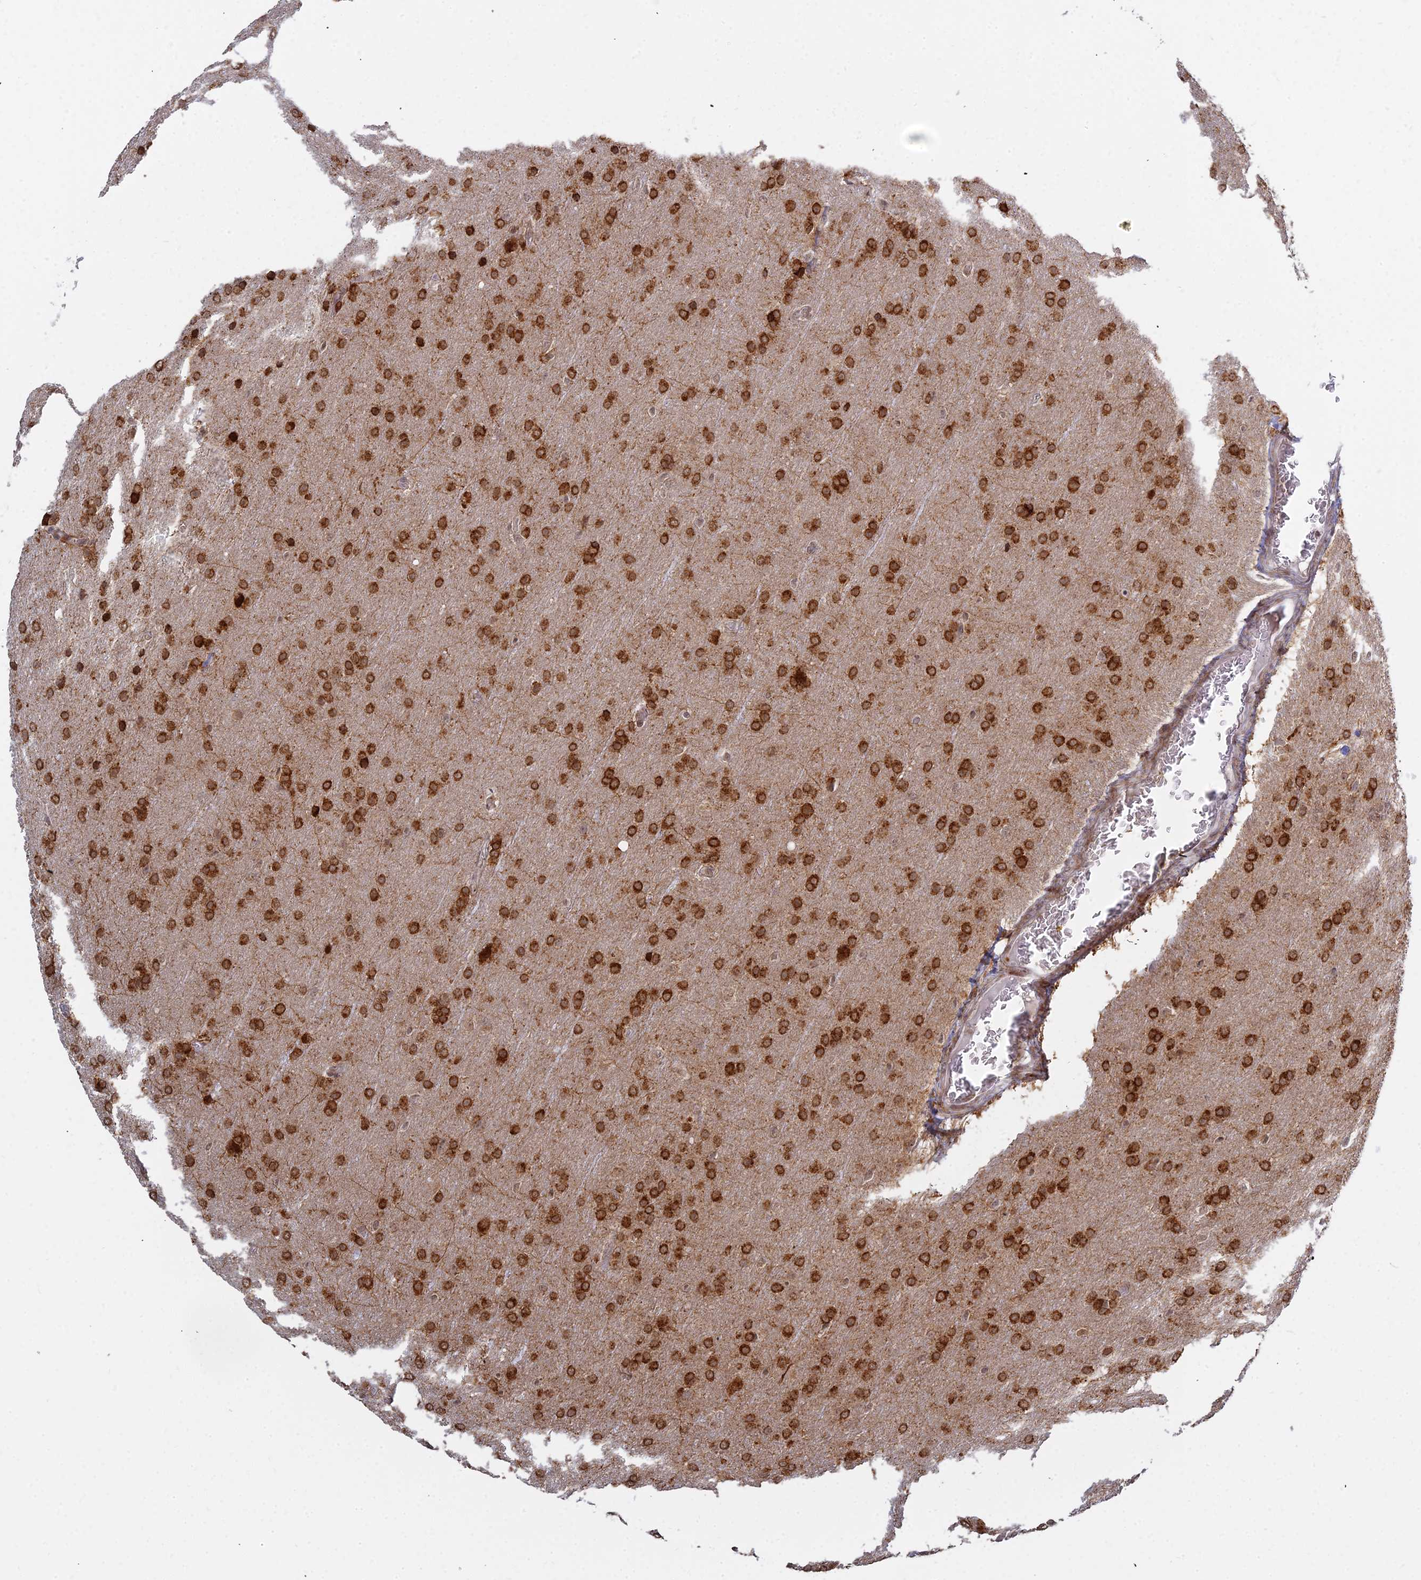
{"staining": {"intensity": "strong", "quantity": ">75%", "location": "cytoplasmic/membranous"}, "tissue": "glioma", "cell_type": "Tumor cells", "image_type": "cancer", "snomed": [{"axis": "morphology", "description": "Glioma, malignant, Low grade"}, {"axis": "topography", "description": "Brain"}], "caption": "Immunohistochemical staining of malignant glioma (low-grade) displays strong cytoplasmic/membranous protein staining in about >75% of tumor cells.", "gene": "ABCA2", "patient": {"sex": "female", "age": 32}}